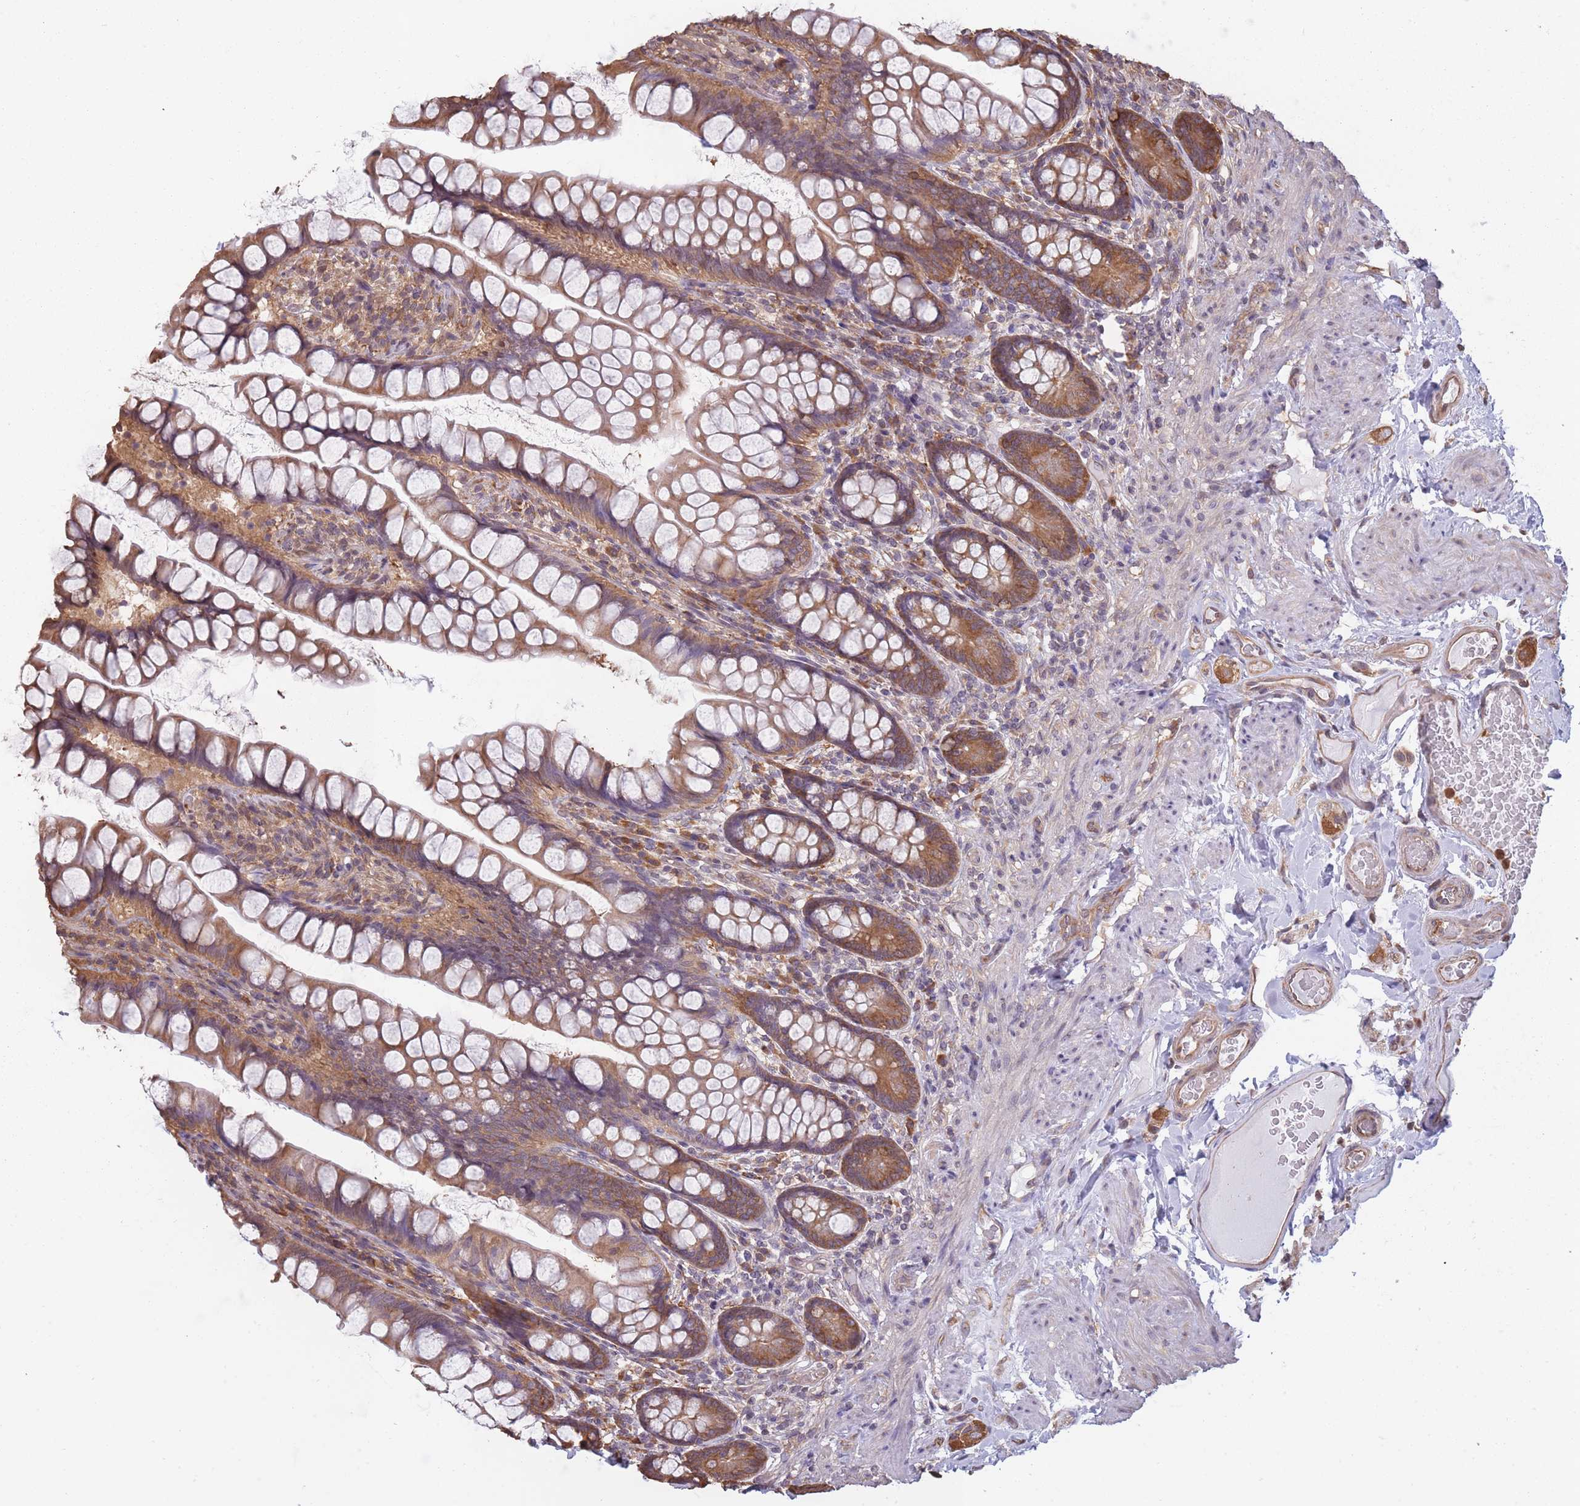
{"staining": {"intensity": "moderate", "quantity": ">75%", "location": "cytoplasmic/membranous"}, "tissue": "small intestine", "cell_type": "Glandular cells", "image_type": "normal", "snomed": [{"axis": "morphology", "description": "Normal tissue, NOS"}, {"axis": "topography", "description": "Small intestine"}], "caption": "IHC (DAB) staining of unremarkable small intestine displays moderate cytoplasmic/membranous protein expression in about >75% of glandular cells.", "gene": "ARL13B", "patient": {"sex": "male", "age": 70}}